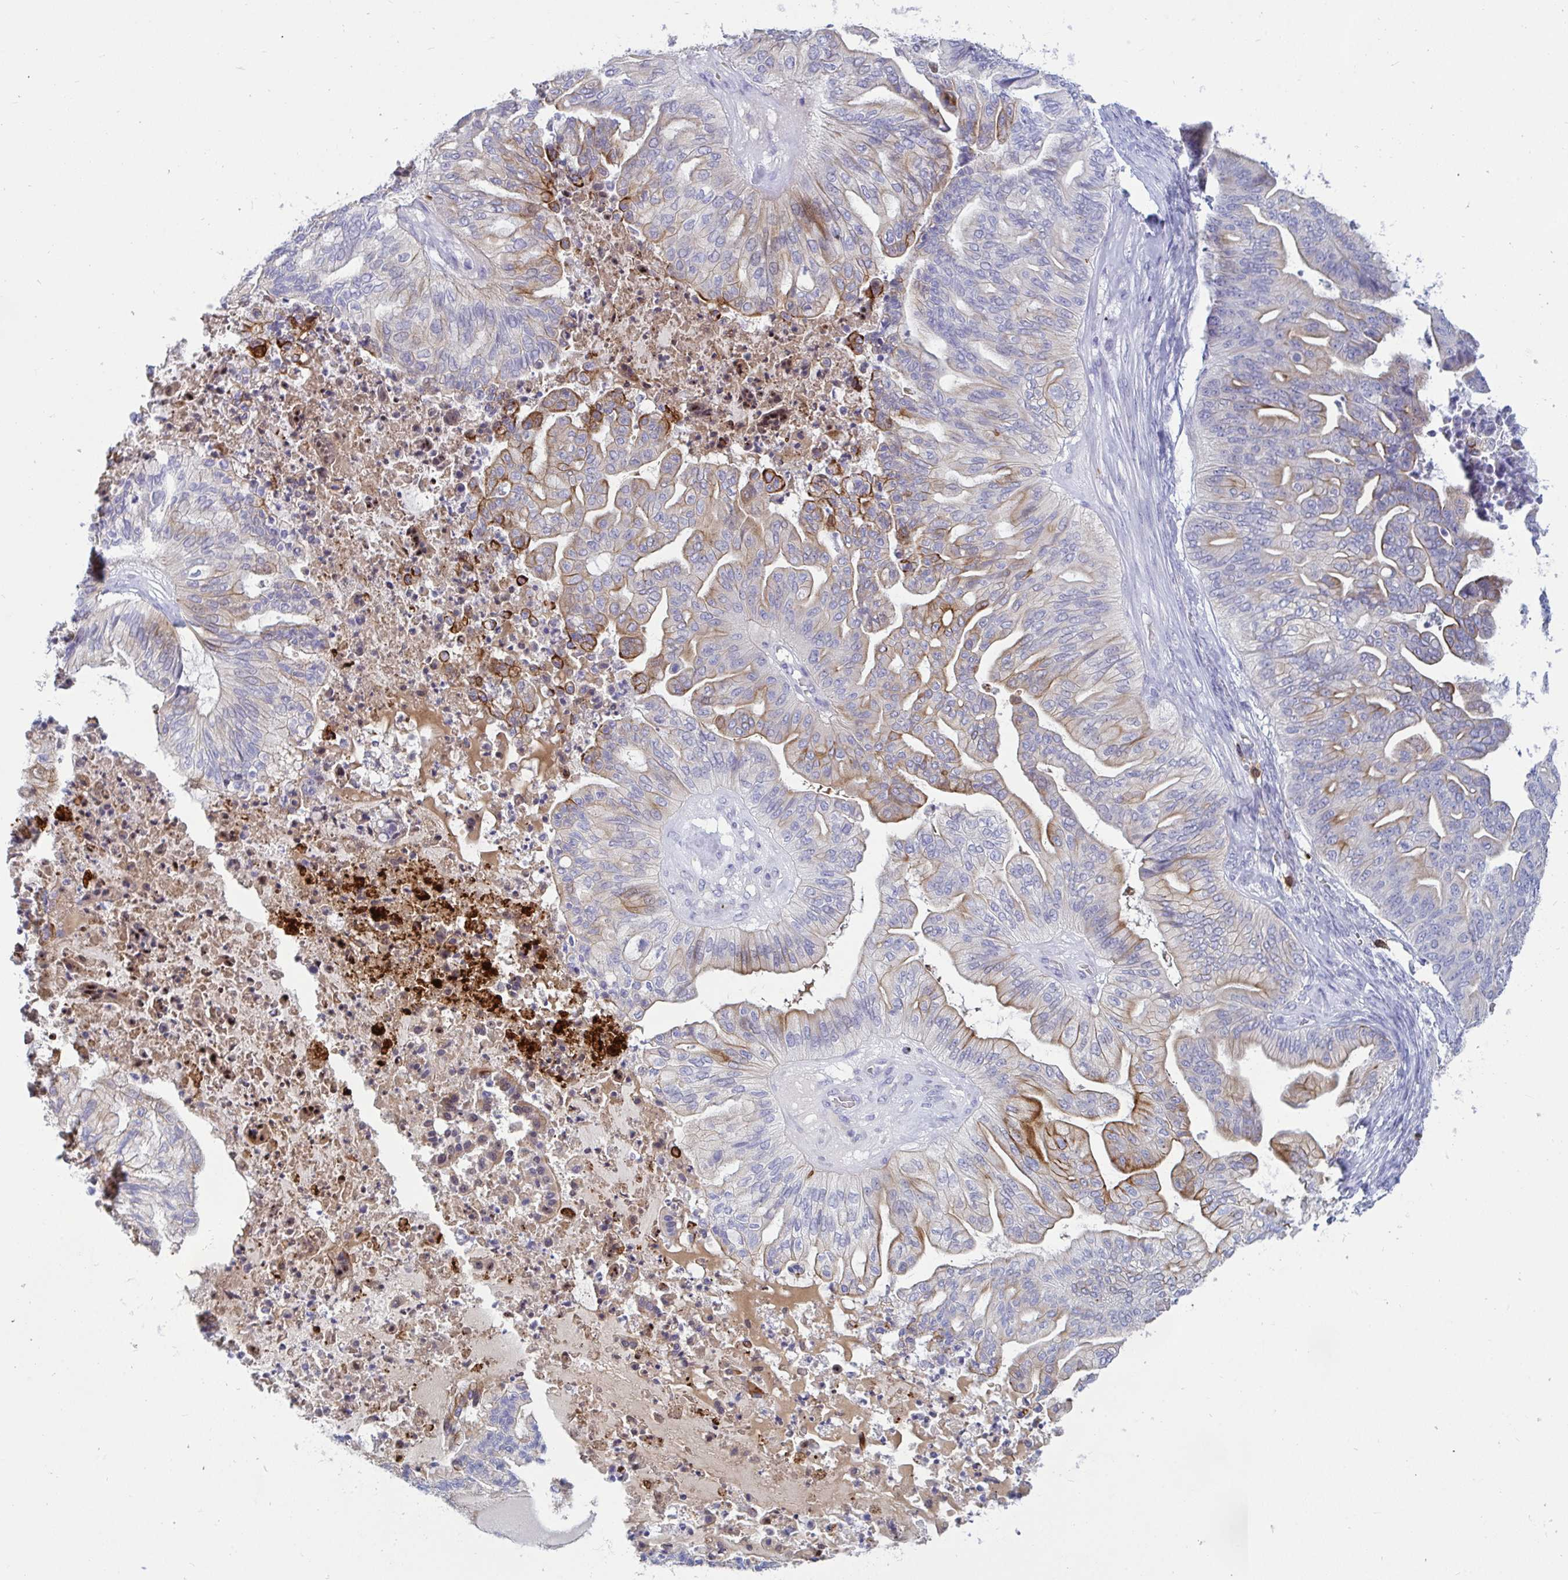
{"staining": {"intensity": "moderate", "quantity": "25%-75%", "location": "cytoplasmic/membranous"}, "tissue": "ovarian cancer", "cell_type": "Tumor cells", "image_type": "cancer", "snomed": [{"axis": "morphology", "description": "Cystadenocarcinoma, mucinous, NOS"}, {"axis": "topography", "description": "Ovary"}], "caption": "A photomicrograph of mucinous cystadenocarcinoma (ovarian) stained for a protein demonstrates moderate cytoplasmic/membranous brown staining in tumor cells. (IHC, brightfield microscopy, high magnification).", "gene": "TAS2R38", "patient": {"sex": "female", "age": 67}}